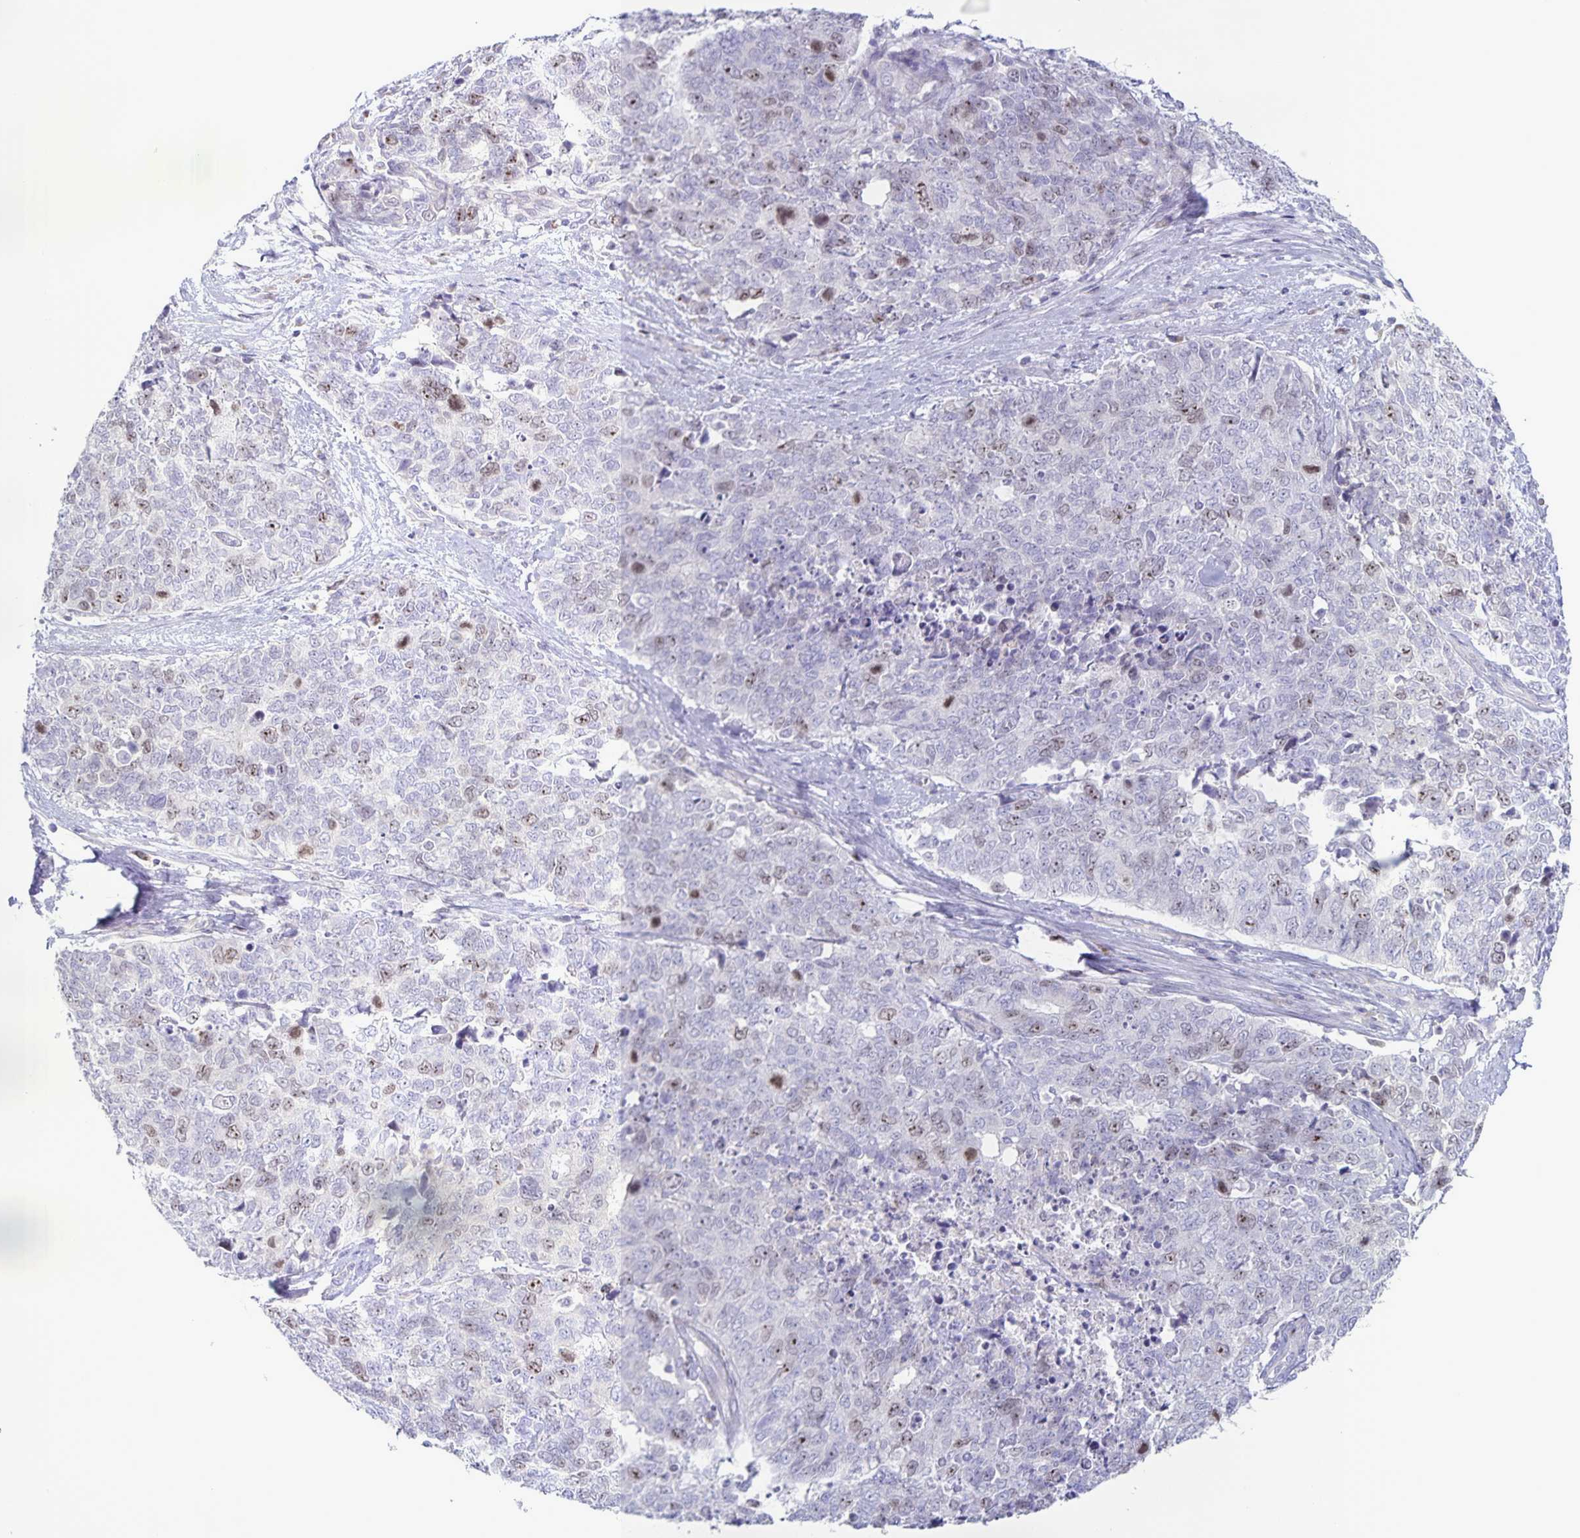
{"staining": {"intensity": "weak", "quantity": "<25%", "location": "nuclear"}, "tissue": "cervical cancer", "cell_type": "Tumor cells", "image_type": "cancer", "snomed": [{"axis": "morphology", "description": "Adenocarcinoma, NOS"}, {"axis": "topography", "description": "Cervix"}], "caption": "Tumor cells are negative for protein expression in human cervical adenocarcinoma.", "gene": "CENPH", "patient": {"sex": "female", "age": 63}}